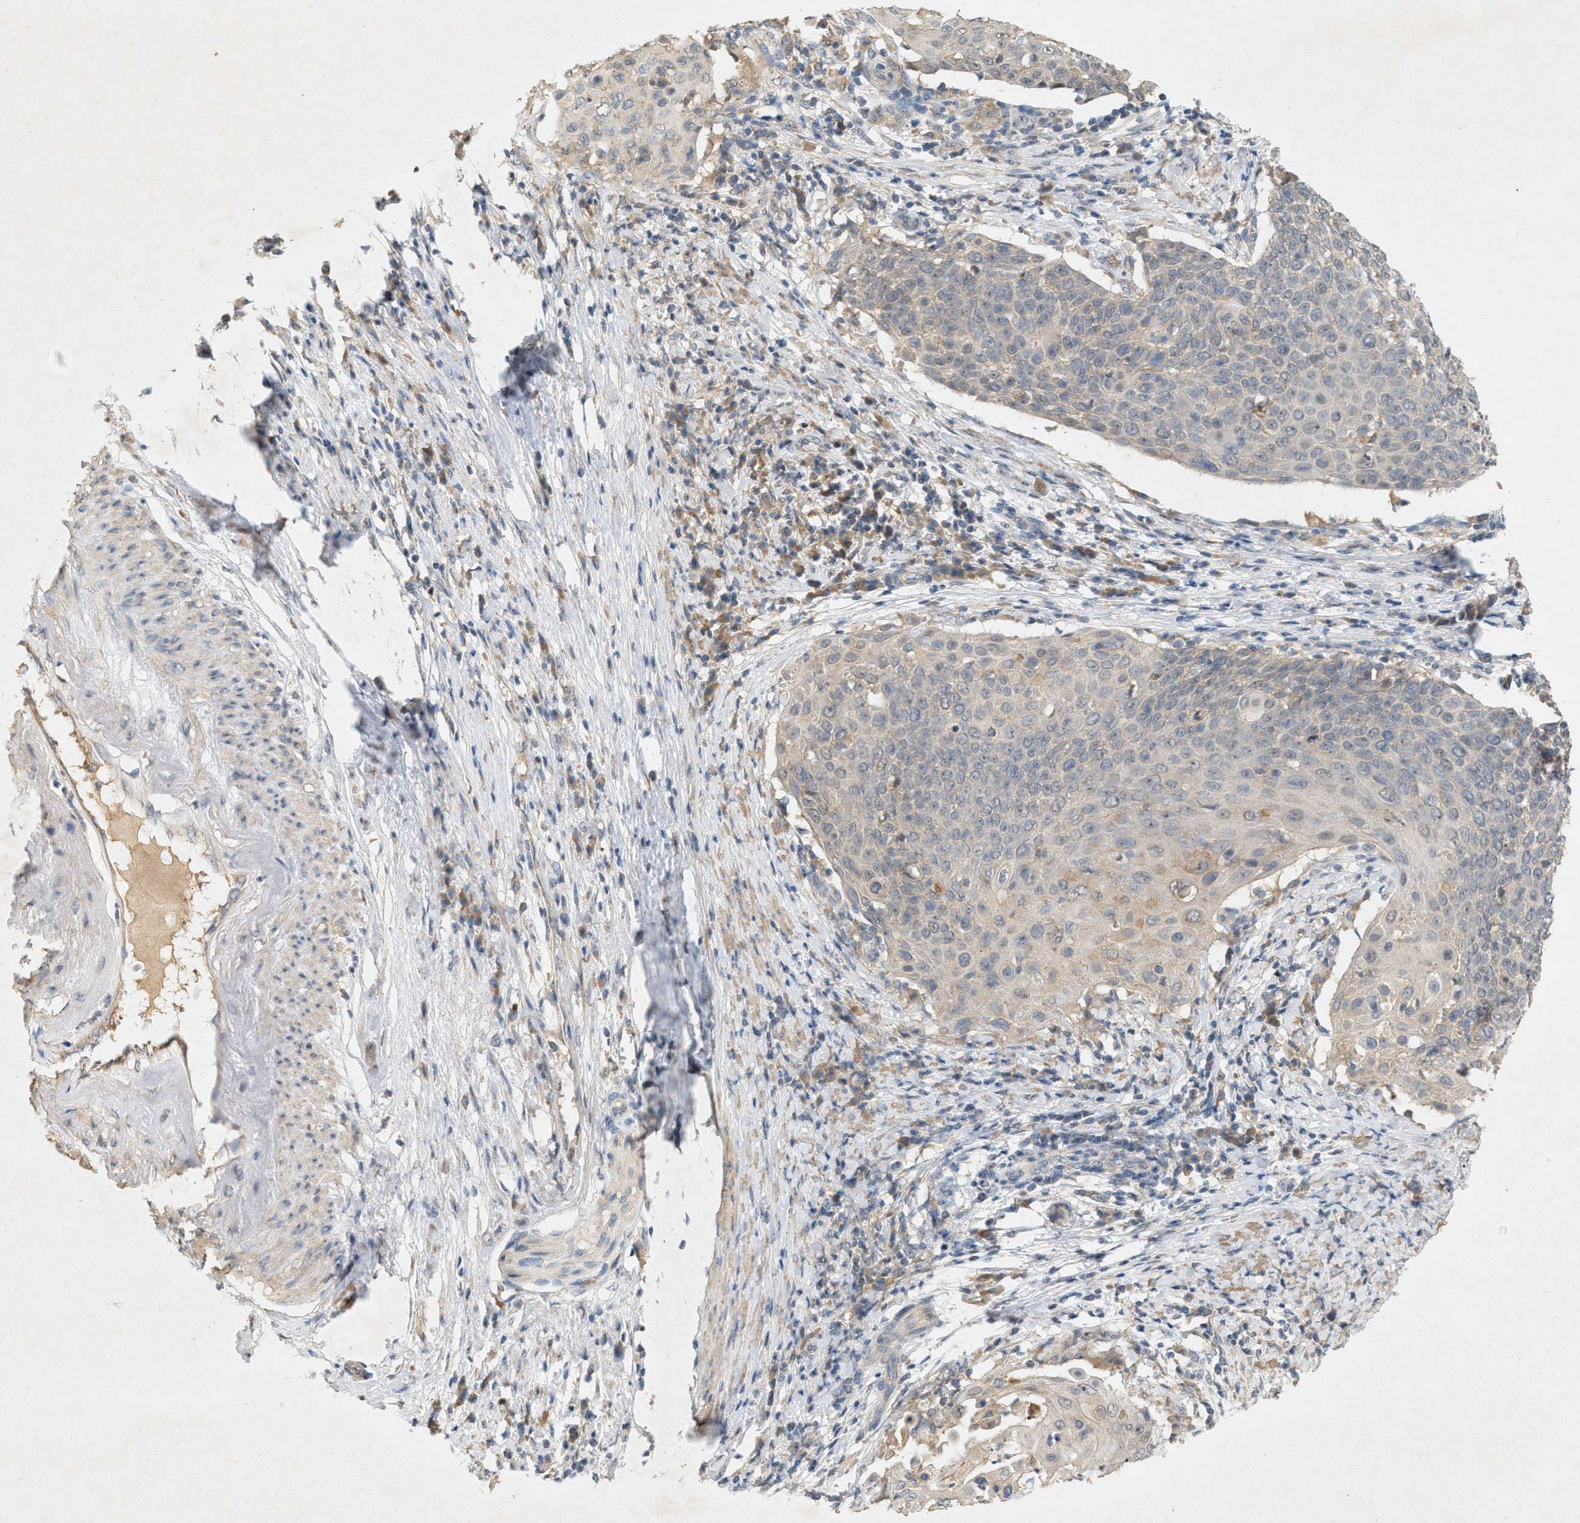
{"staining": {"intensity": "negative", "quantity": "none", "location": "none"}, "tissue": "cervical cancer", "cell_type": "Tumor cells", "image_type": "cancer", "snomed": [{"axis": "morphology", "description": "Squamous cell carcinoma, NOS"}, {"axis": "topography", "description": "Cervix"}], "caption": "Tumor cells are negative for brown protein staining in cervical cancer. The staining was performed using DAB (3,3'-diaminobenzidine) to visualize the protein expression in brown, while the nuclei were stained in blue with hematoxylin (Magnification: 20x).", "gene": "DCAF7", "patient": {"sex": "female", "age": 39}}